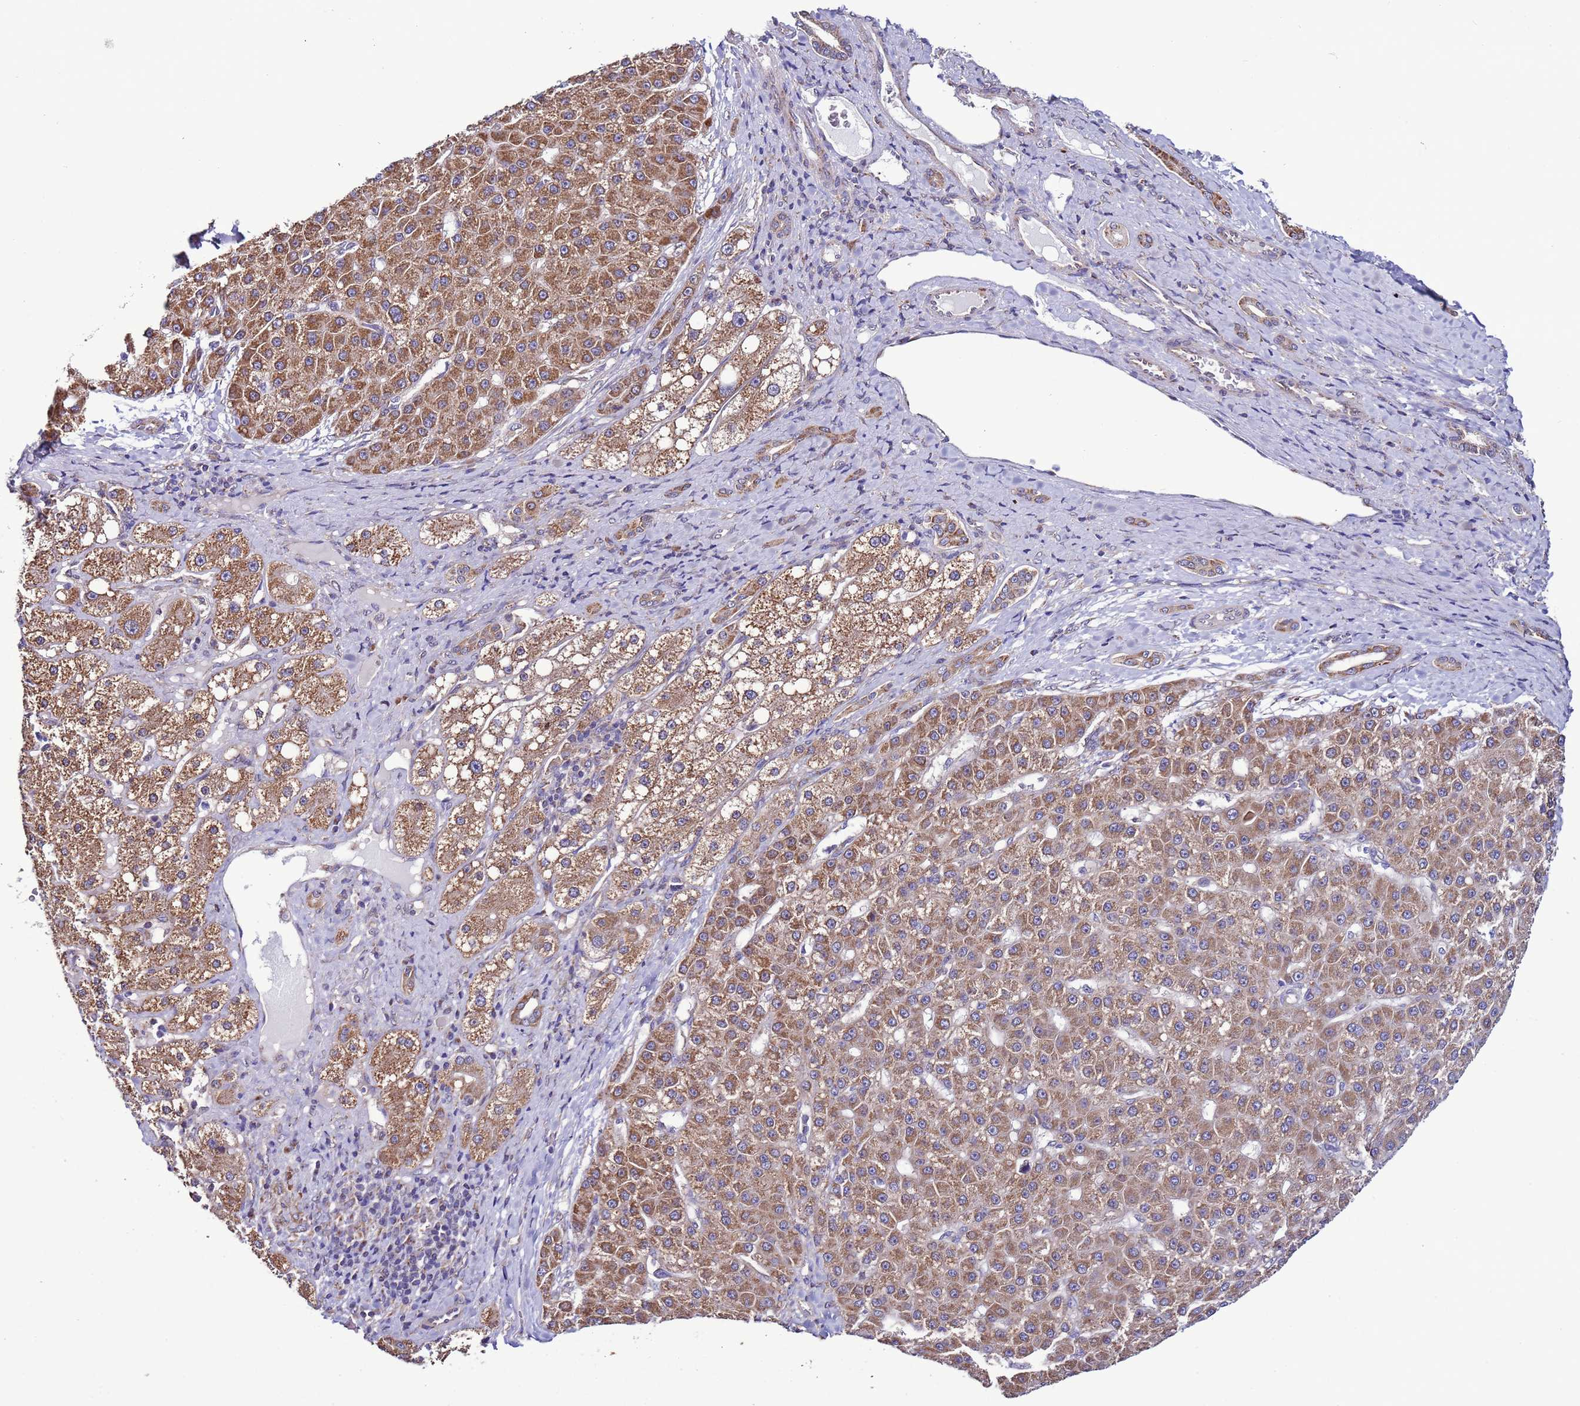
{"staining": {"intensity": "strong", "quantity": ">75%", "location": "cytoplasmic/membranous"}, "tissue": "liver cancer", "cell_type": "Tumor cells", "image_type": "cancer", "snomed": [{"axis": "morphology", "description": "Carcinoma, Hepatocellular, NOS"}, {"axis": "topography", "description": "Liver"}], "caption": "High-magnification brightfield microscopy of liver cancer stained with DAB (brown) and counterstained with hematoxylin (blue). tumor cells exhibit strong cytoplasmic/membranous staining is appreciated in about>75% of cells. Immunohistochemistry stains the protein in brown and the nuclei are stained blue.", "gene": "AHI1", "patient": {"sex": "male", "age": 67}}